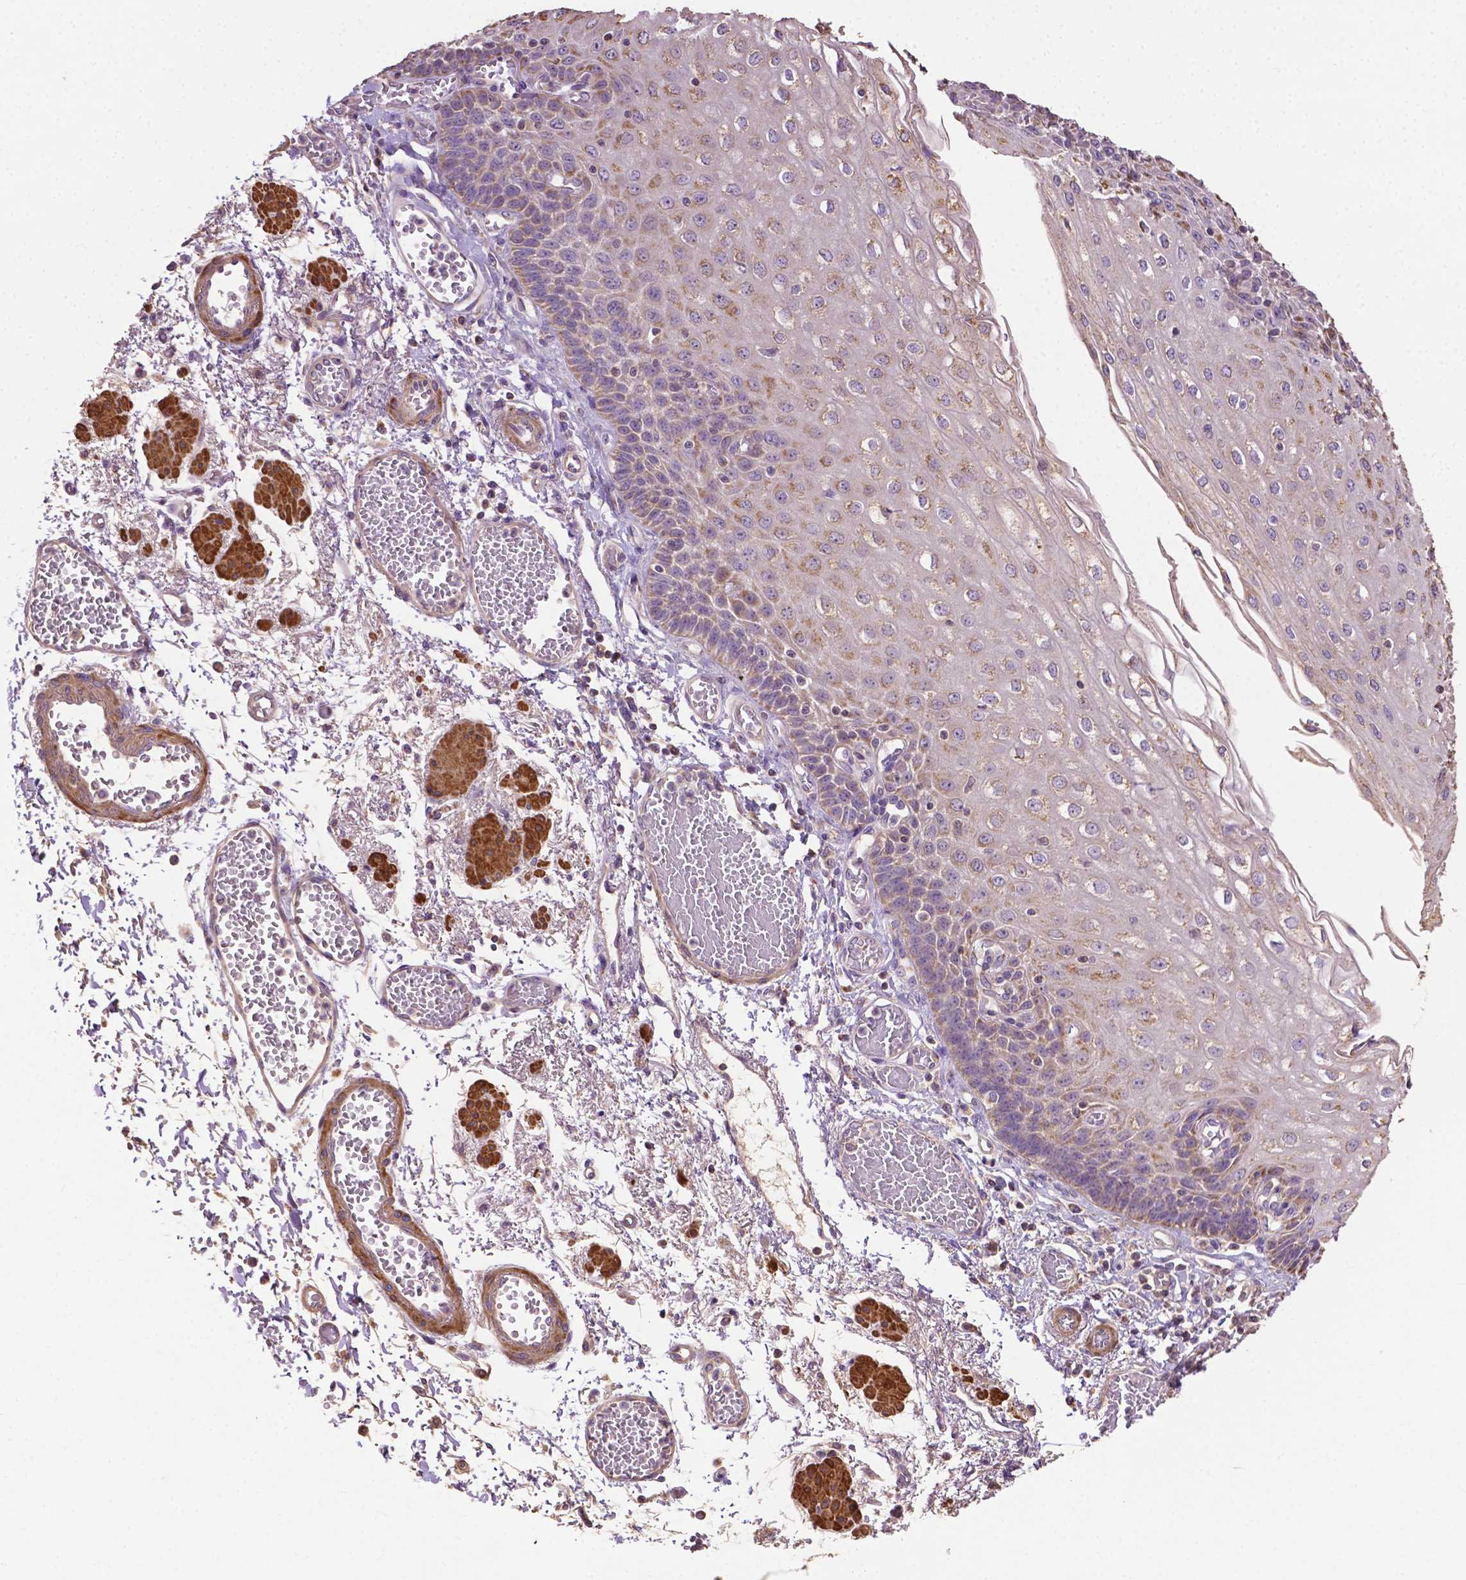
{"staining": {"intensity": "moderate", "quantity": "25%-75%", "location": "cytoplasmic/membranous"}, "tissue": "esophagus", "cell_type": "Squamous epithelial cells", "image_type": "normal", "snomed": [{"axis": "morphology", "description": "Normal tissue, NOS"}, {"axis": "morphology", "description": "Adenocarcinoma, NOS"}, {"axis": "topography", "description": "Esophagus"}], "caption": "Esophagus stained for a protein (brown) displays moderate cytoplasmic/membranous positive positivity in about 25%-75% of squamous epithelial cells.", "gene": "LRR1", "patient": {"sex": "male", "age": 81}}